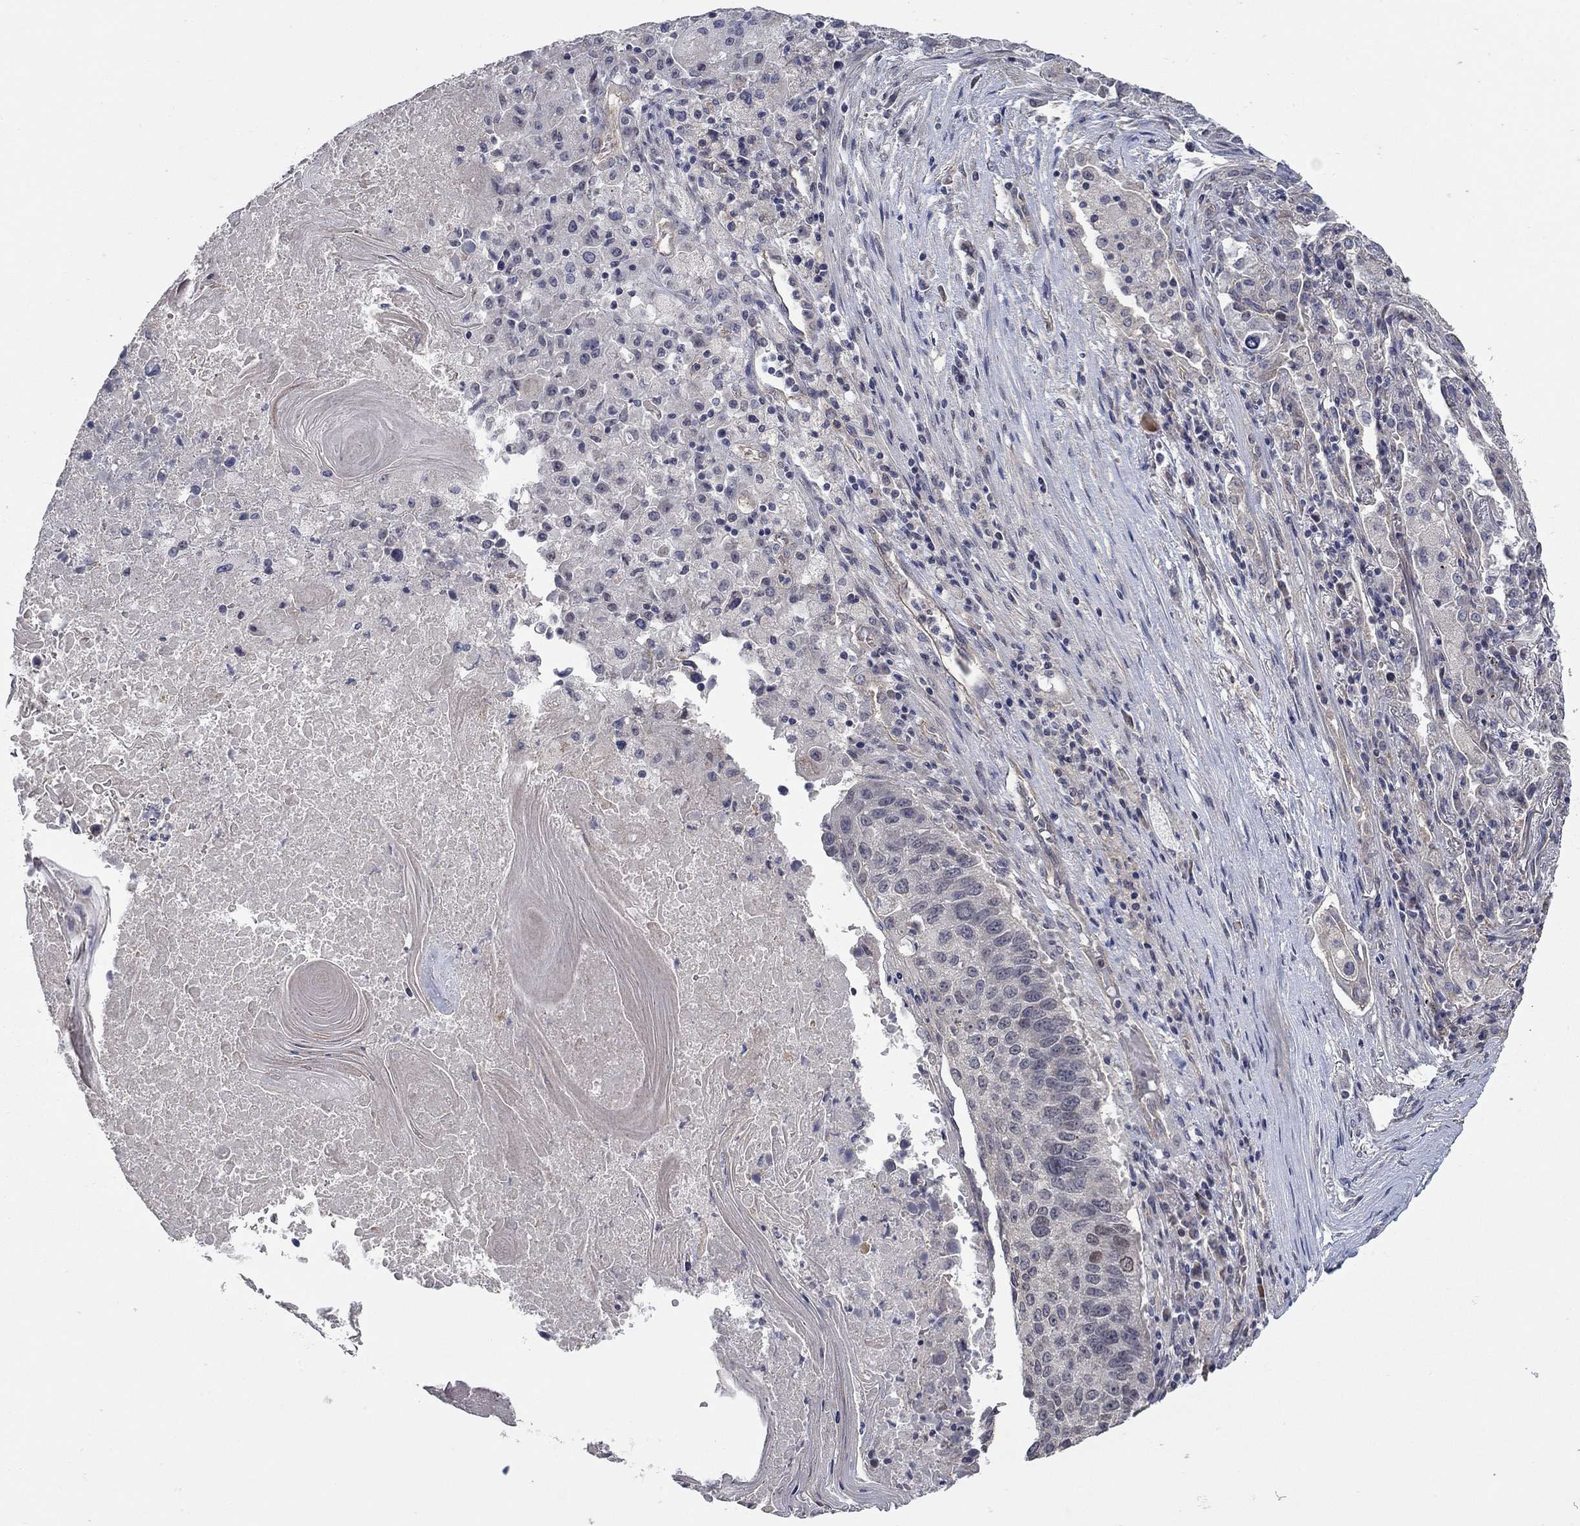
{"staining": {"intensity": "negative", "quantity": "none", "location": "none"}, "tissue": "lung cancer", "cell_type": "Tumor cells", "image_type": "cancer", "snomed": [{"axis": "morphology", "description": "Squamous cell carcinoma, NOS"}, {"axis": "topography", "description": "Lung"}], "caption": "DAB immunohistochemical staining of lung cancer displays no significant positivity in tumor cells.", "gene": "WASF3", "patient": {"sex": "male", "age": 73}}